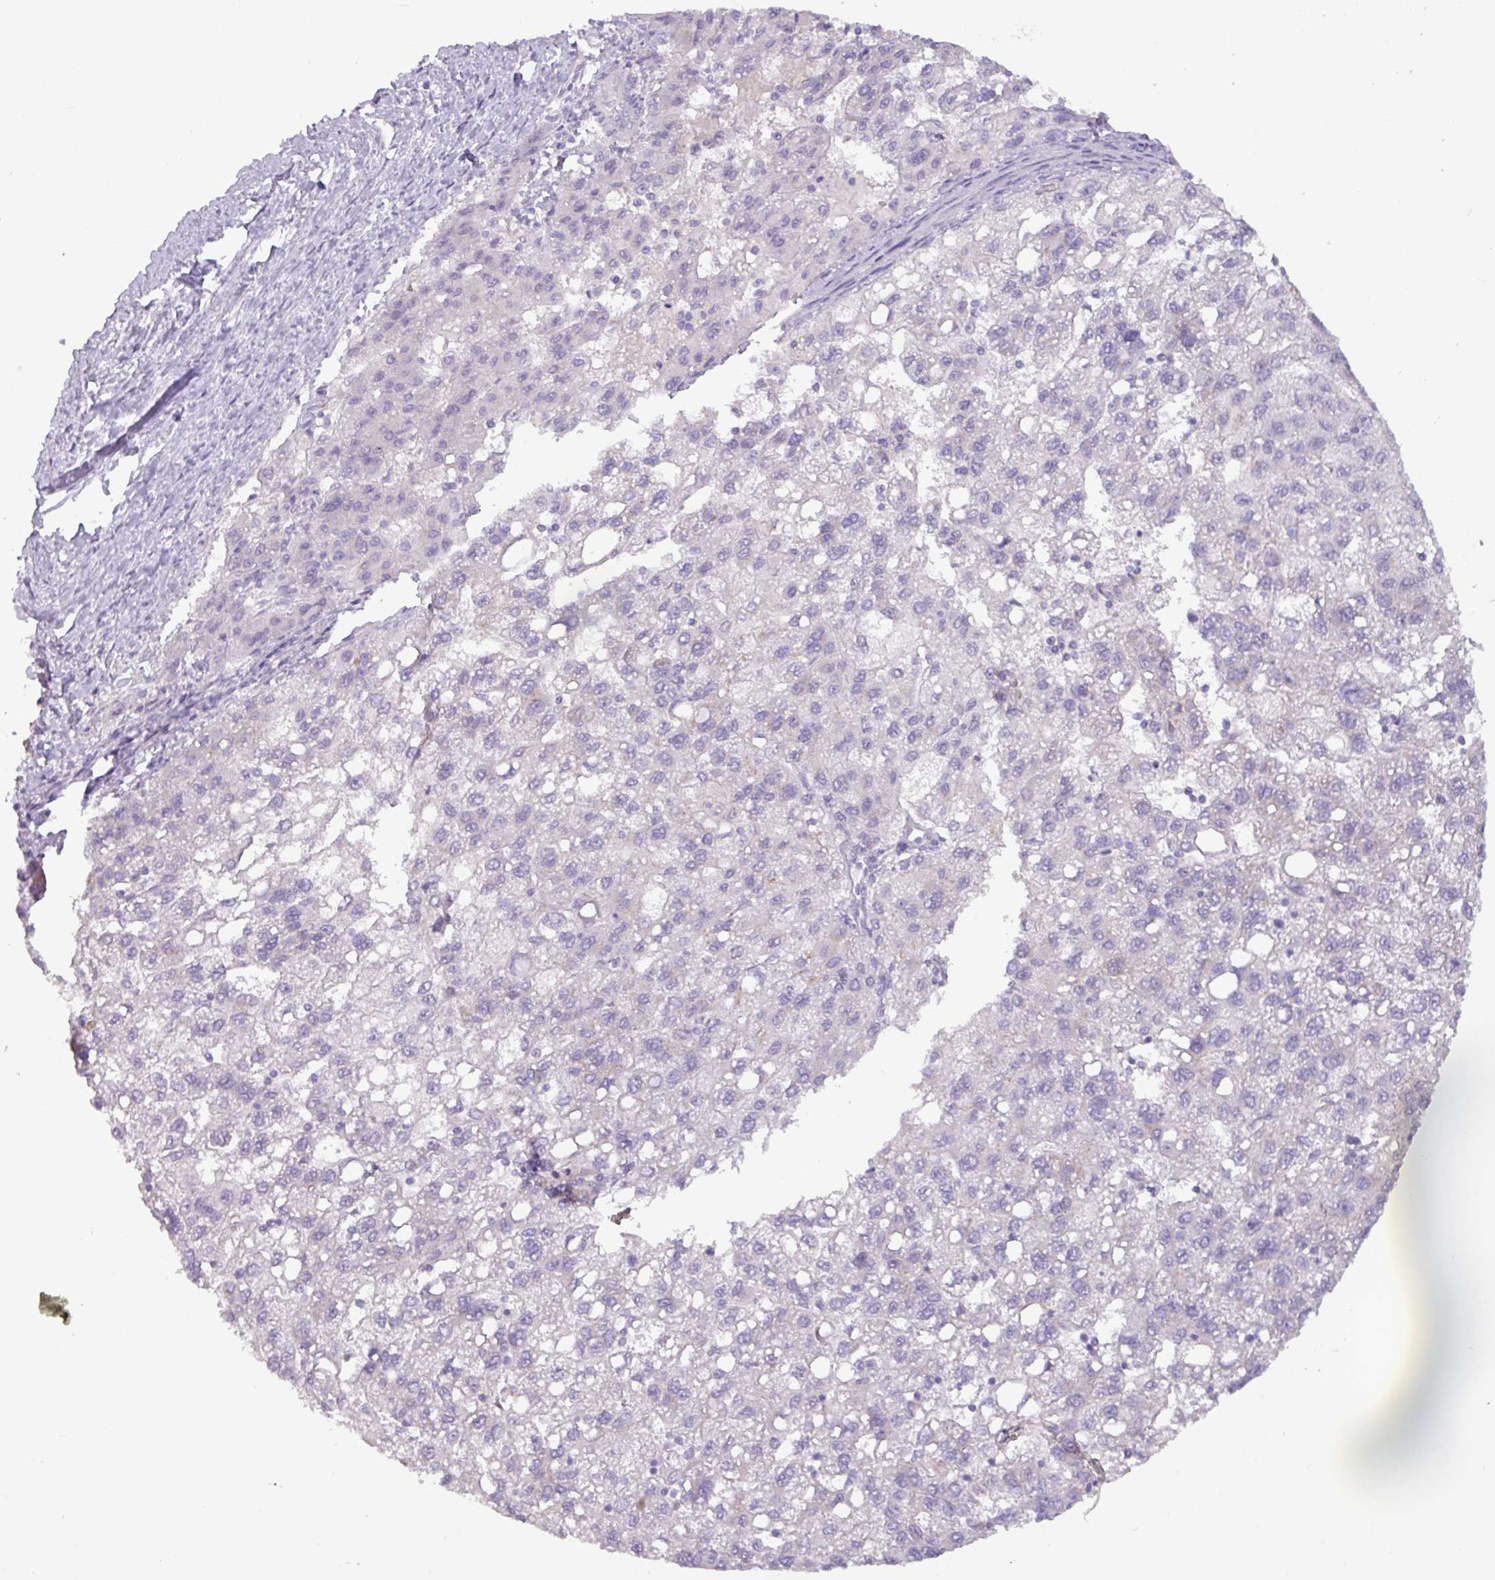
{"staining": {"intensity": "negative", "quantity": "none", "location": "none"}, "tissue": "liver cancer", "cell_type": "Tumor cells", "image_type": "cancer", "snomed": [{"axis": "morphology", "description": "Carcinoma, Hepatocellular, NOS"}, {"axis": "topography", "description": "Liver"}], "caption": "This is an immunohistochemistry (IHC) photomicrograph of human liver cancer (hepatocellular carcinoma). There is no positivity in tumor cells.", "gene": "STIMATE", "patient": {"sex": "female", "age": 82}}